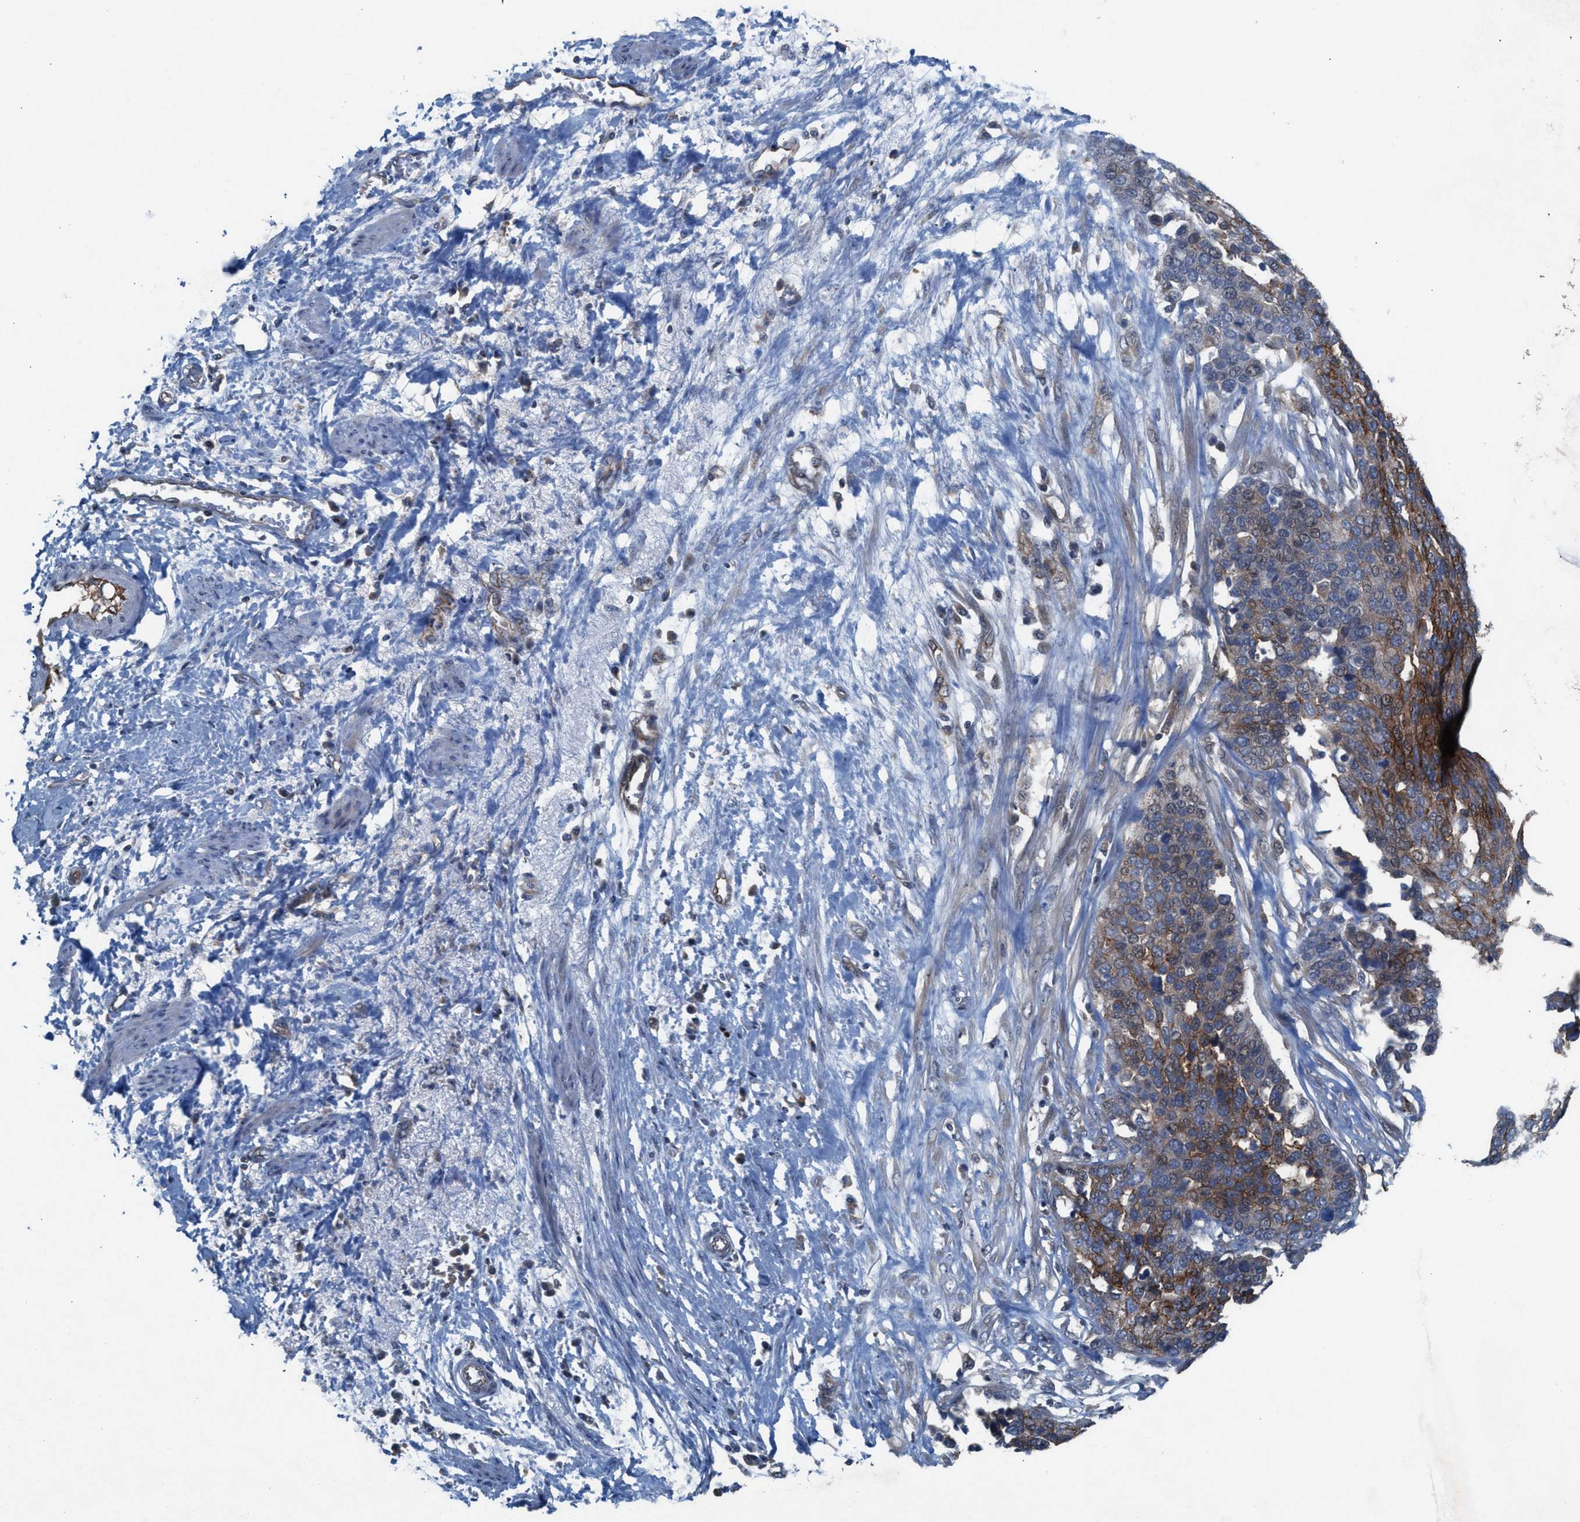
{"staining": {"intensity": "moderate", "quantity": ">75%", "location": "cytoplasmic/membranous"}, "tissue": "ovarian cancer", "cell_type": "Tumor cells", "image_type": "cancer", "snomed": [{"axis": "morphology", "description": "Cystadenocarcinoma, serous, NOS"}, {"axis": "topography", "description": "Ovary"}], "caption": "Brown immunohistochemical staining in ovarian cancer (serous cystadenocarcinoma) shows moderate cytoplasmic/membranous expression in about >75% of tumor cells.", "gene": "MRM1", "patient": {"sex": "female", "age": 44}}